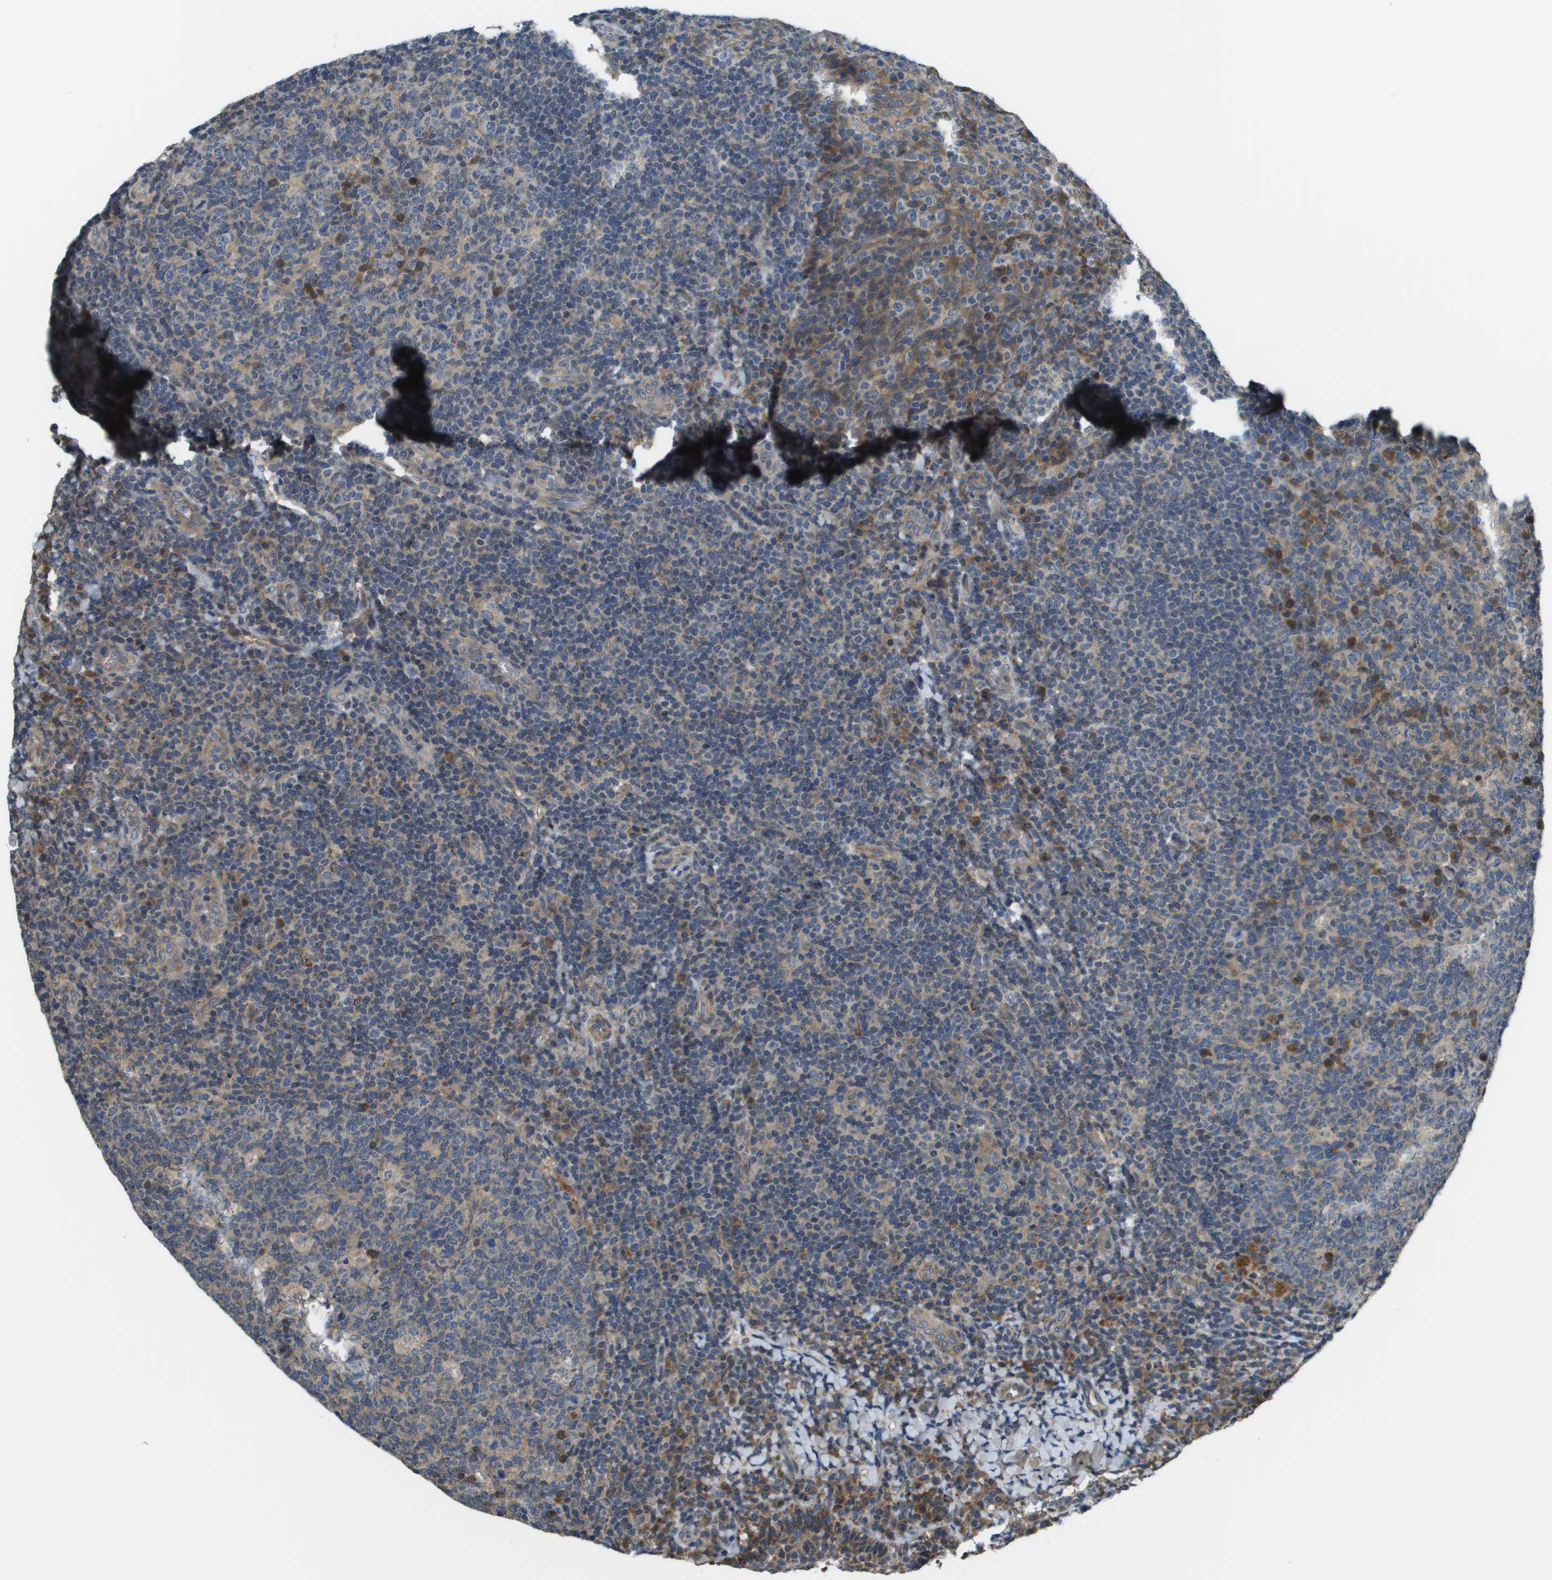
{"staining": {"intensity": "weak", "quantity": "<25%", "location": "cytoplasmic/membranous"}, "tissue": "tonsil", "cell_type": "Germinal center cells", "image_type": "normal", "snomed": [{"axis": "morphology", "description": "Normal tissue, NOS"}, {"axis": "topography", "description": "Tonsil"}], "caption": "Immunohistochemistry image of unremarkable tonsil: tonsil stained with DAB demonstrates no significant protein staining in germinal center cells.", "gene": "CDKN2C", "patient": {"sex": "male", "age": 17}}